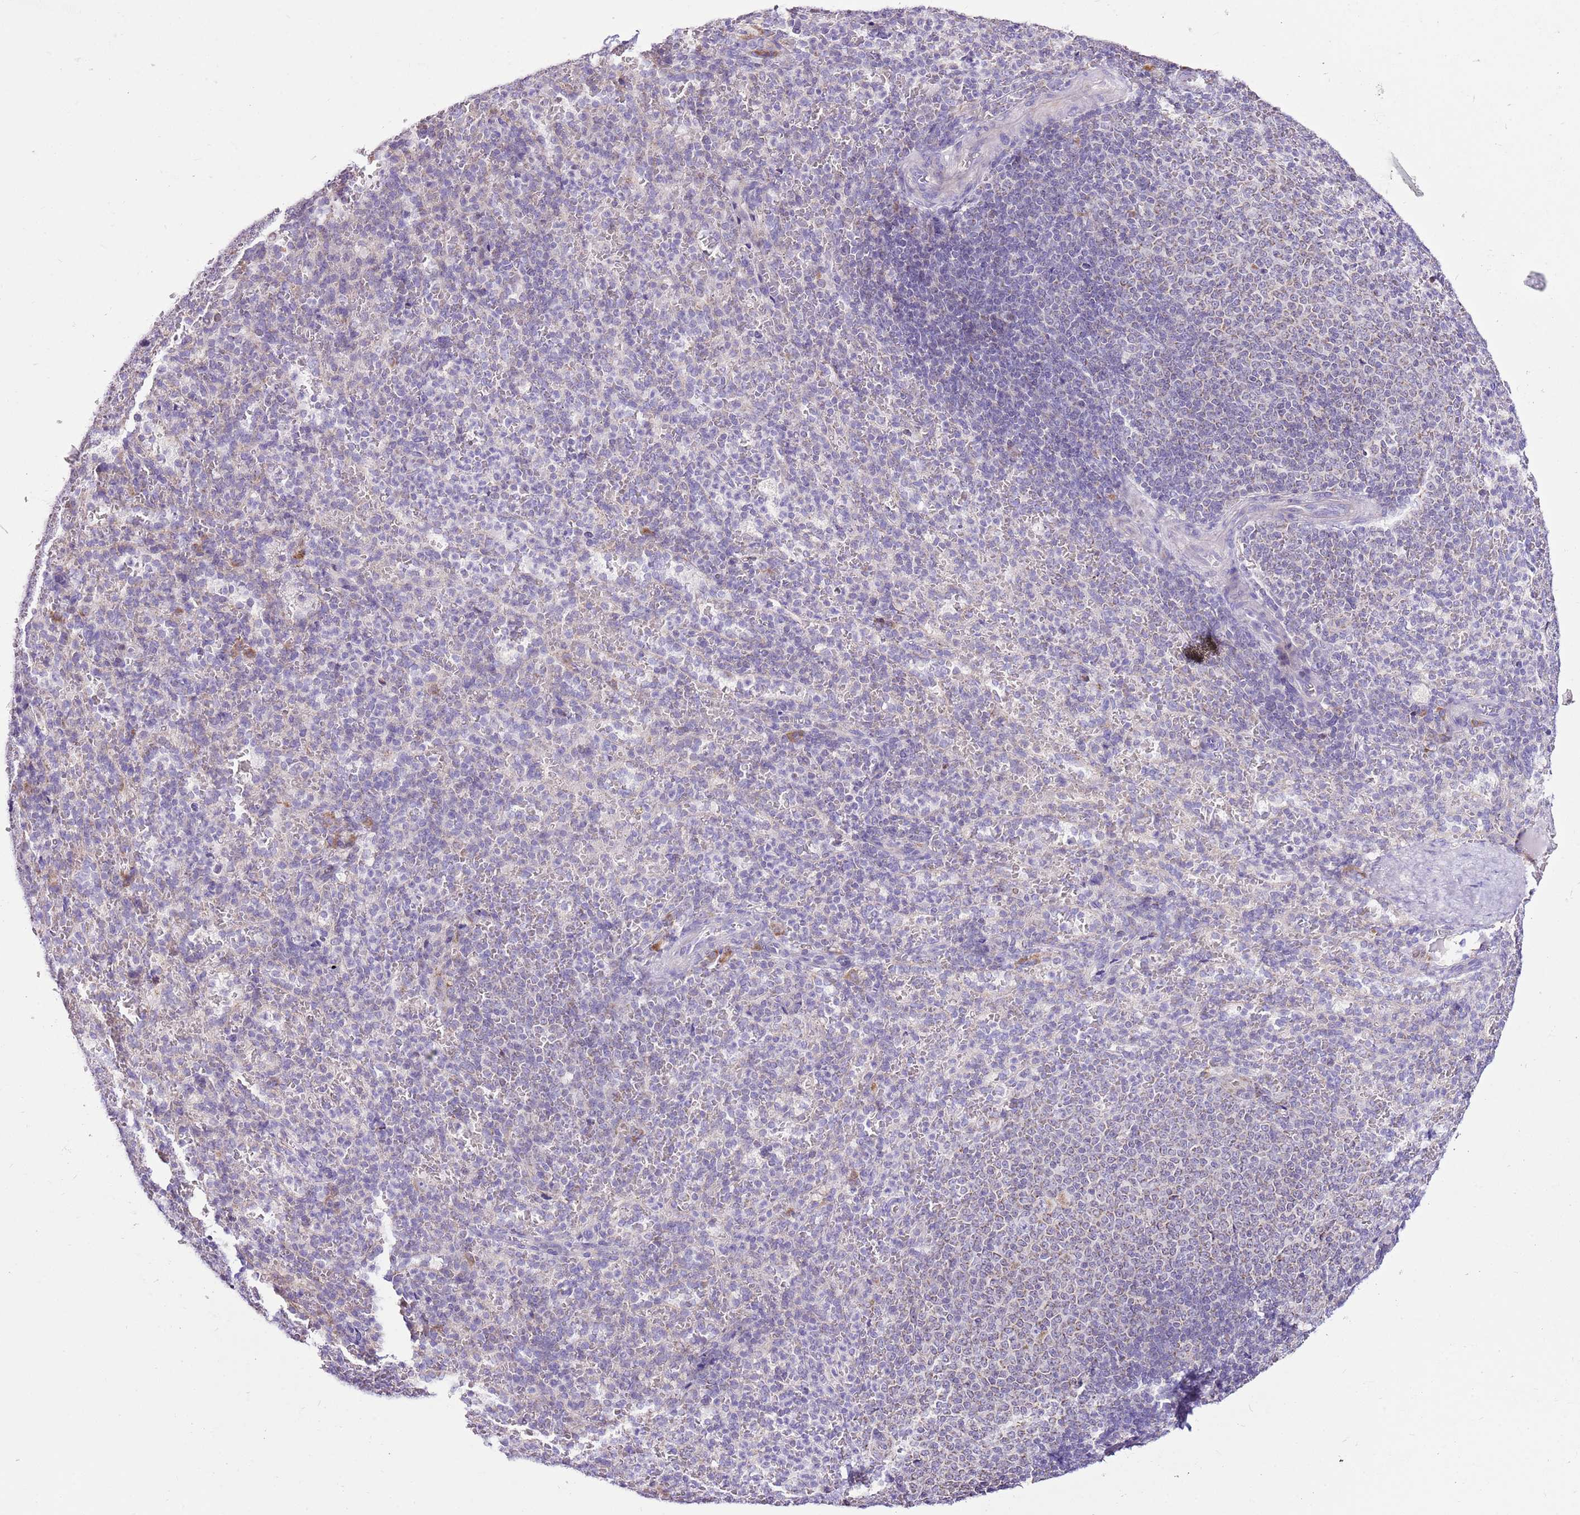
{"staining": {"intensity": "negative", "quantity": "none", "location": "none"}, "tissue": "spleen", "cell_type": "Cells in red pulp", "image_type": "normal", "snomed": [{"axis": "morphology", "description": "Normal tissue, NOS"}, {"axis": "topography", "description": "Spleen"}], "caption": "An image of human spleen is negative for staining in cells in red pulp. The staining is performed using DAB (3,3'-diaminobenzidine) brown chromogen with nuclei counter-stained in using hematoxylin.", "gene": "MRPL36", "patient": {"sex": "female", "age": 21}}